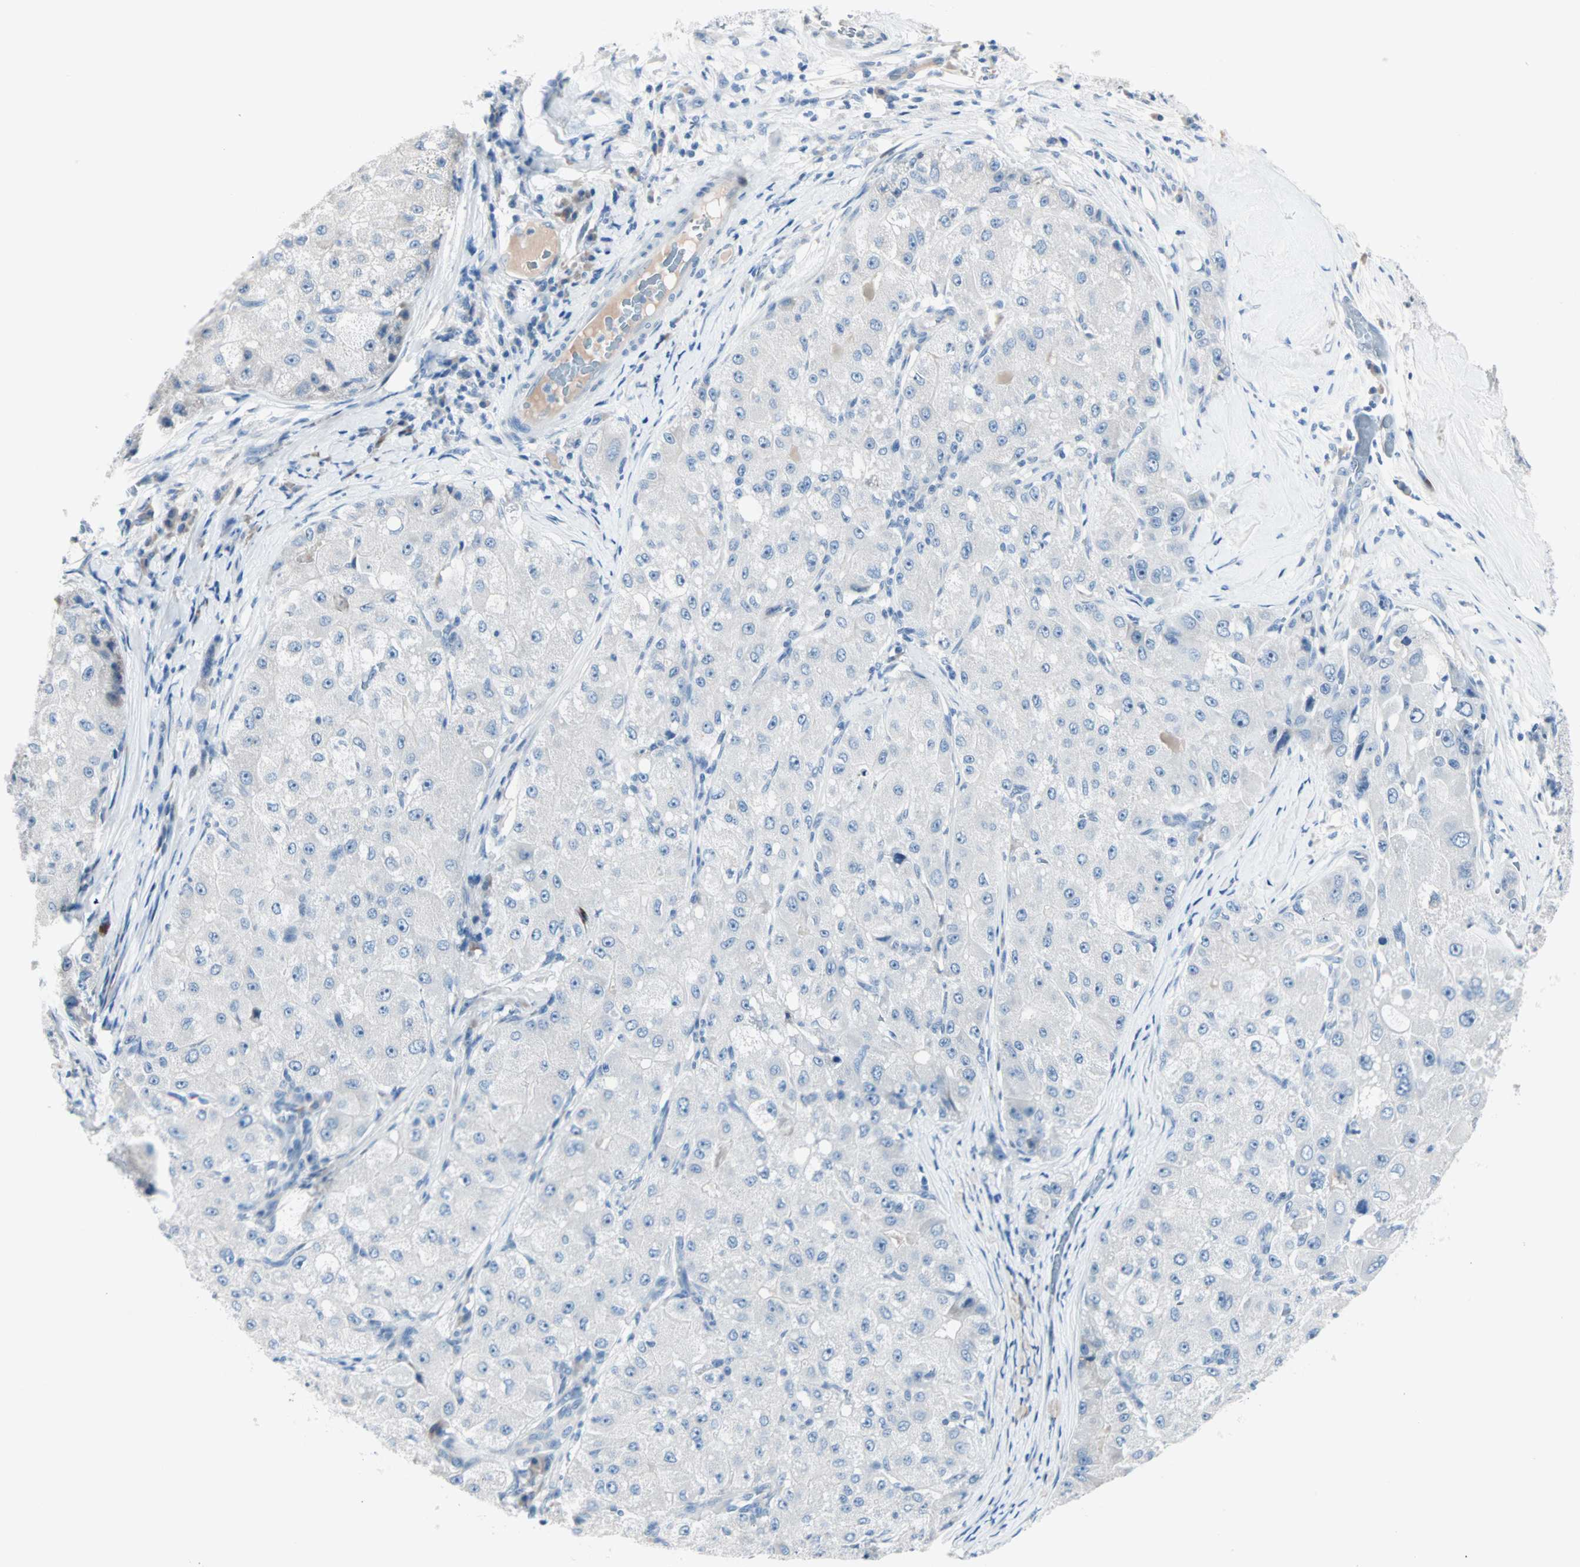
{"staining": {"intensity": "negative", "quantity": "none", "location": "none"}, "tissue": "liver cancer", "cell_type": "Tumor cells", "image_type": "cancer", "snomed": [{"axis": "morphology", "description": "Carcinoma, Hepatocellular, NOS"}, {"axis": "topography", "description": "Liver"}], "caption": "The immunohistochemistry (IHC) image has no significant expression in tumor cells of liver cancer tissue. (DAB (3,3'-diaminobenzidine) immunohistochemistry visualized using brightfield microscopy, high magnification).", "gene": "NEFH", "patient": {"sex": "male", "age": 80}}